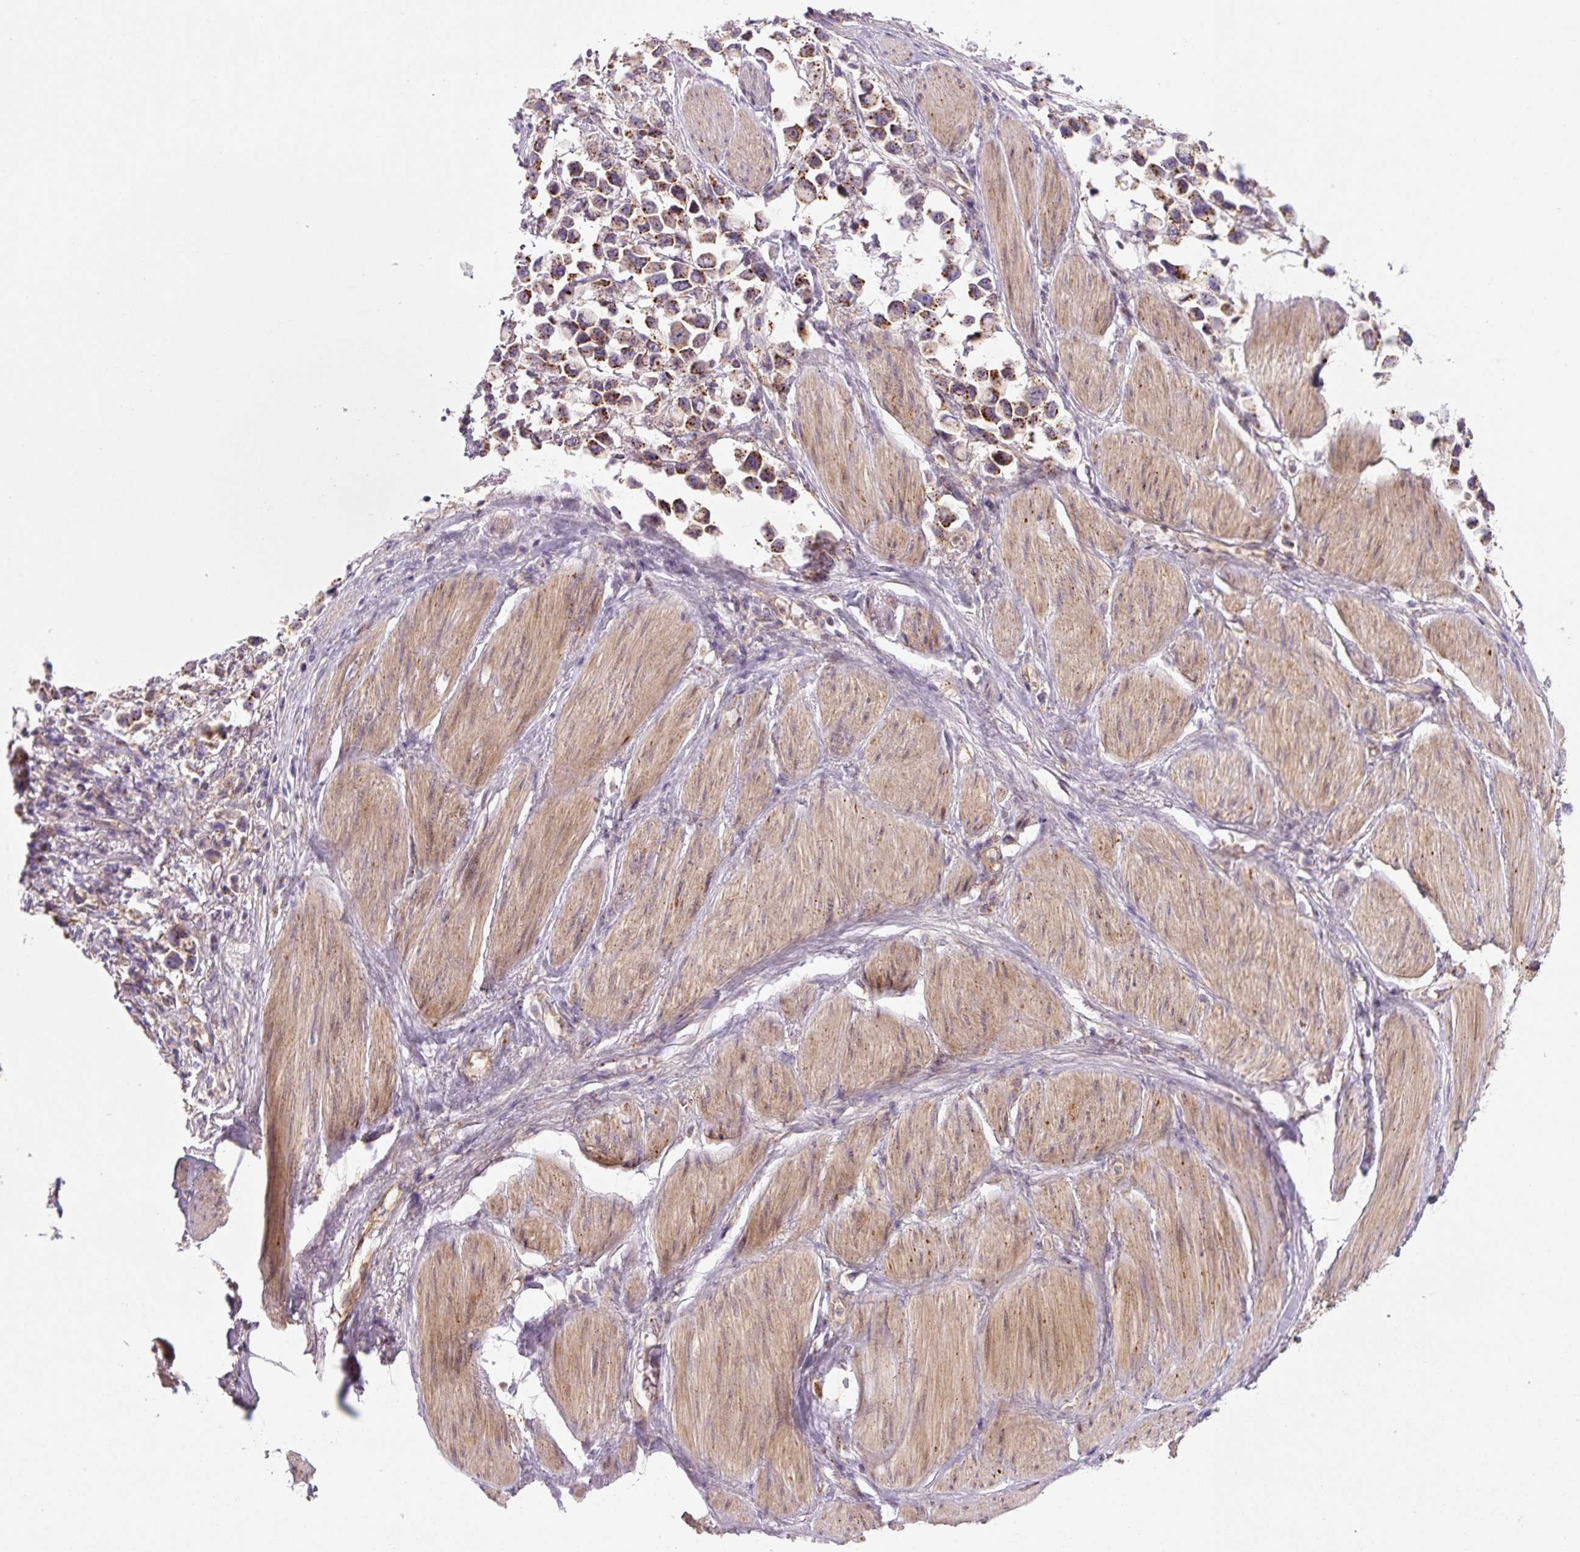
{"staining": {"intensity": "moderate", "quantity": ">75%", "location": "cytoplasmic/membranous"}, "tissue": "stomach cancer", "cell_type": "Tumor cells", "image_type": "cancer", "snomed": [{"axis": "morphology", "description": "Adenocarcinoma, NOS"}, {"axis": "topography", "description": "Stomach"}], "caption": "Adenocarcinoma (stomach) tissue demonstrates moderate cytoplasmic/membranous positivity in about >75% of tumor cells The staining is performed using DAB brown chromogen to label protein expression. The nuclei are counter-stained blue using hematoxylin.", "gene": "ZSWIM7", "patient": {"sex": "female", "age": 81}}